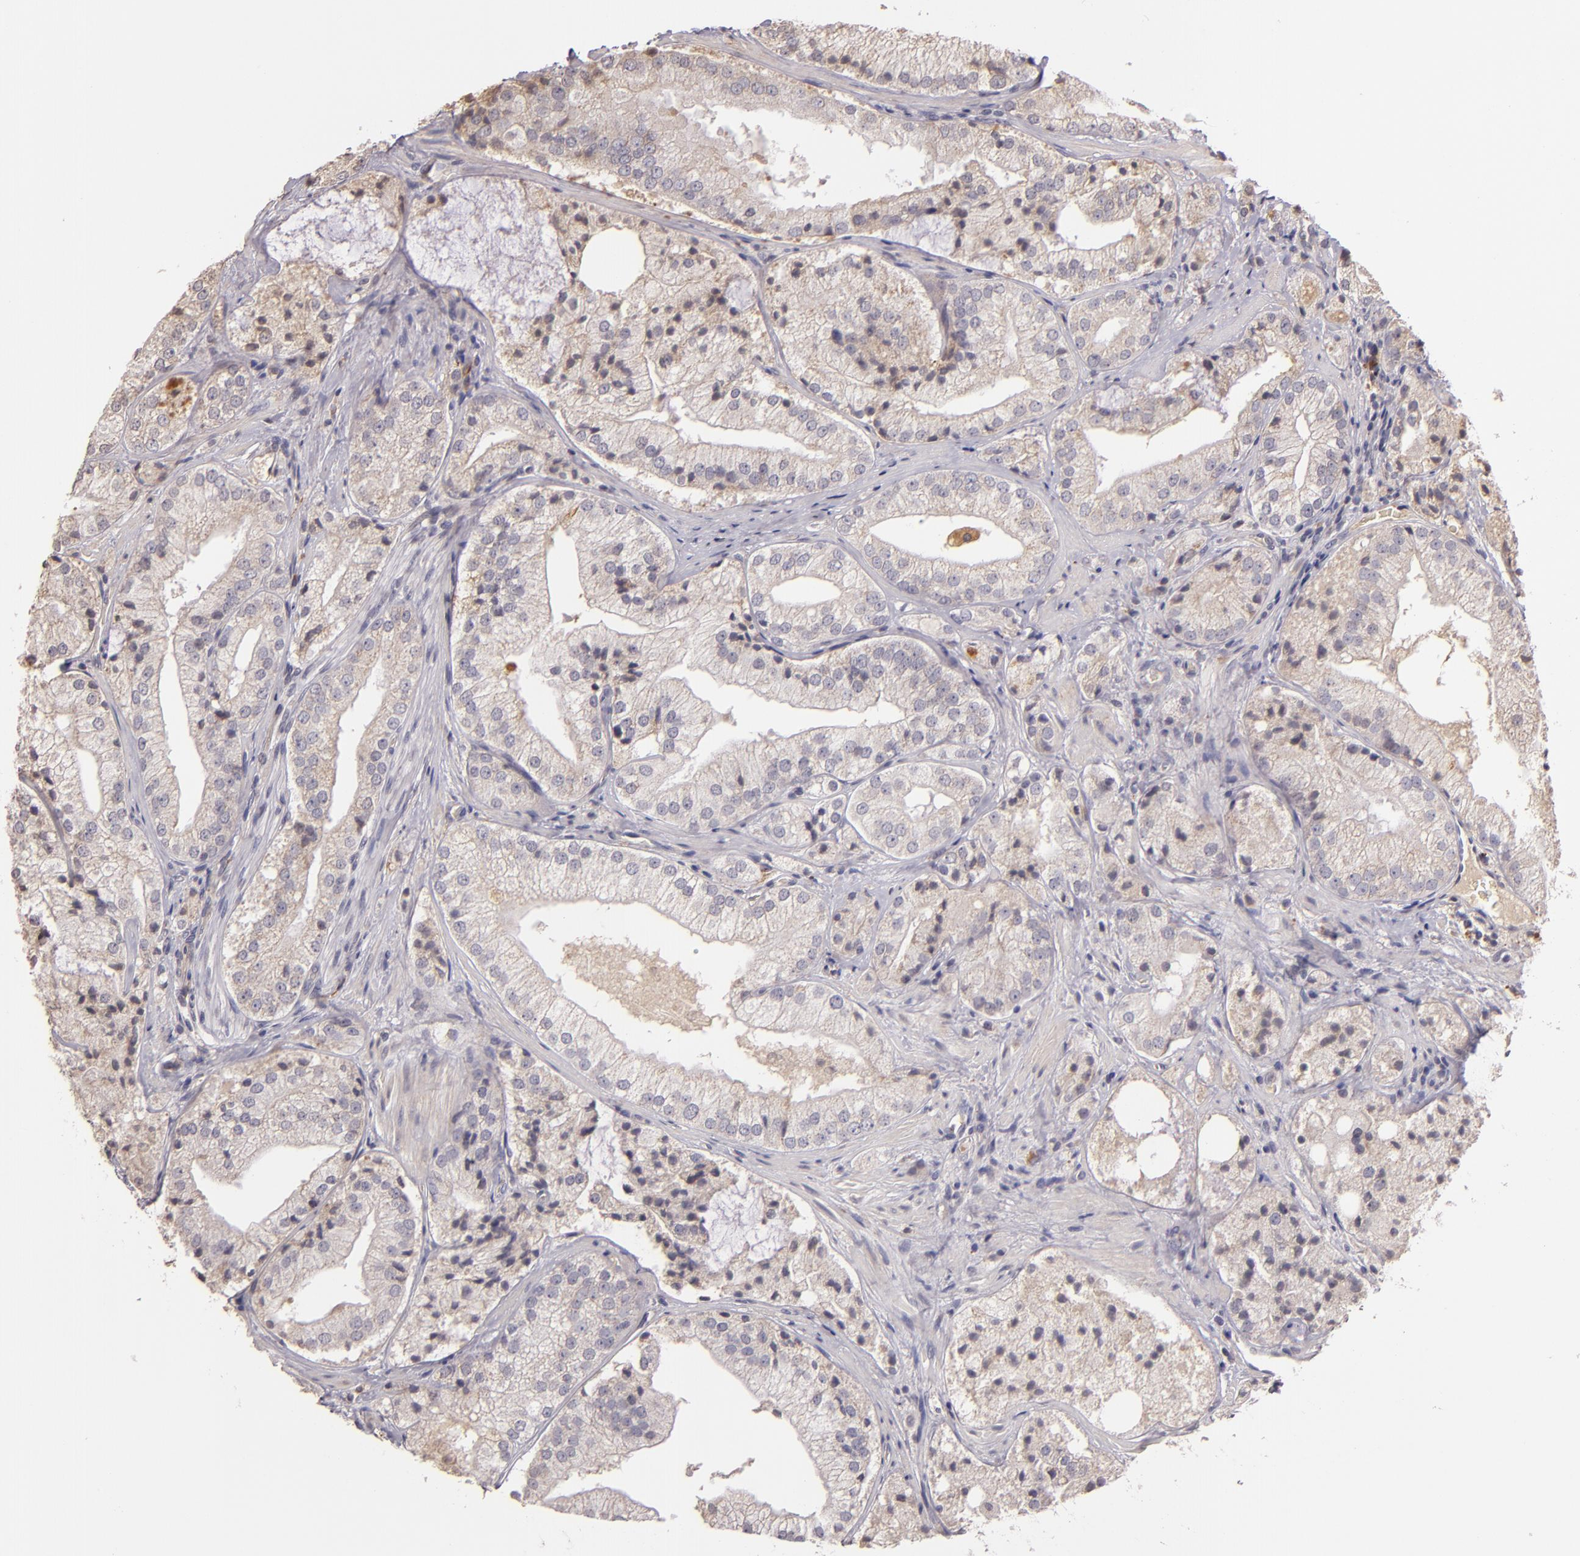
{"staining": {"intensity": "weak", "quantity": "25%-75%", "location": "cytoplasmic/membranous"}, "tissue": "prostate cancer", "cell_type": "Tumor cells", "image_type": "cancer", "snomed": [{"axis": "morphology", "description": "Adenocarcinoma, Low grade"}, {"axis": "topography", "description": "Prostate"}], "caption": "Adenocarcinoma (low-grade) (prostate) tissue reveals weak cytoplasmic/membranous expression in approximately 25%-75% of tumor cells, visualized by immunohistochemistry. The protein is stained brown, and the nuclei are stained in blue (DAB (3,3'-diaminobenzidine) IHC with brightfield microscopy, high magnification).", "gene": "ABL1", "patient": {"sex": "male", "age": 60}}